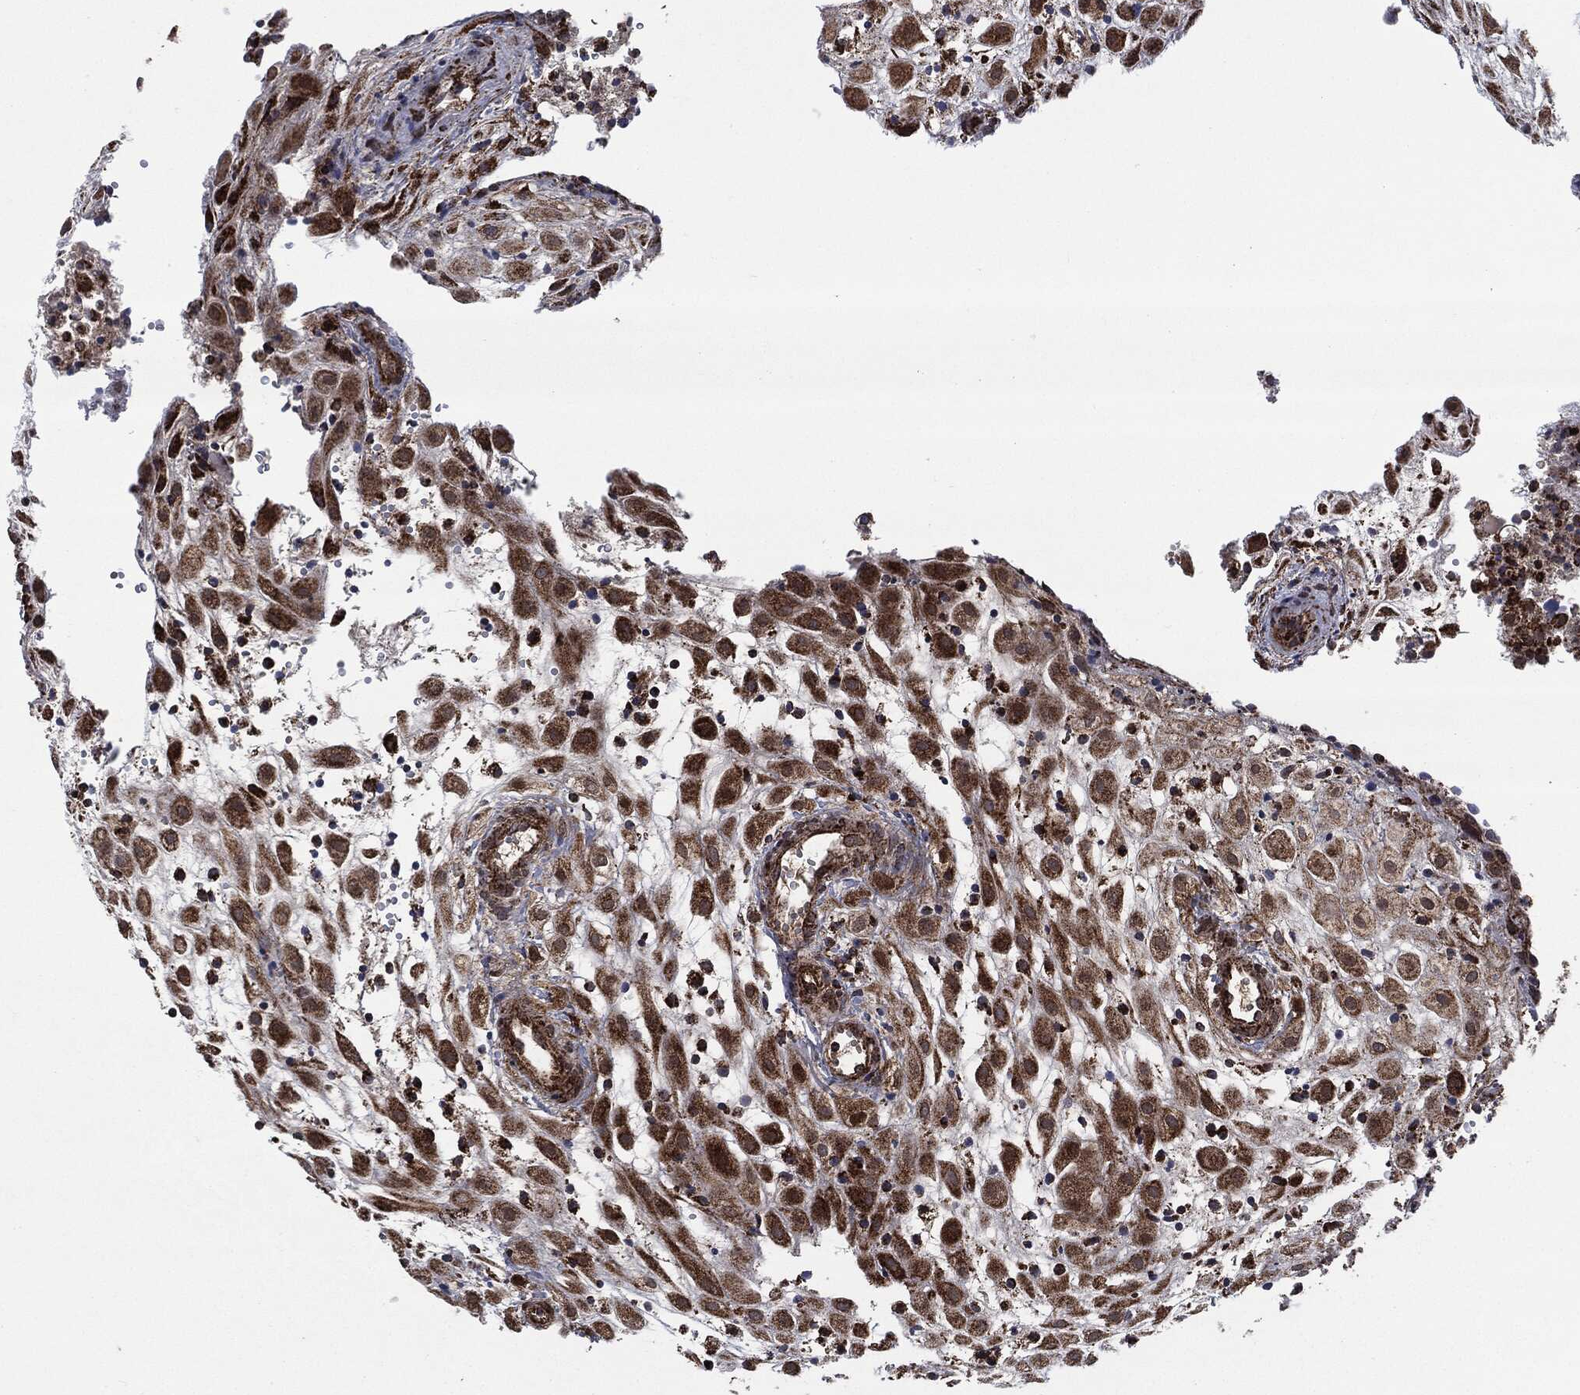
{"staining": {"intensity": "strong", "quantity": "25%-75%", "location": "cytoplasmic/membranous"}, "tissue": "placenta", "cell_type": "Decidual cells", "image_type": "normal", "snomed": [{"axis": "morphology", "description": "Normal tissue, NOS"}, {"axis": "topography", "description": "Placenta"}], "caption": "This micrograph exhibits immunohistochemistry staining of normal human placenta, with high strong cytoplasmic/membranous staining in approximately 25%-75% of decidual cells.", "gene": "FH", "patient": {"sex": "female", "age": 24}}